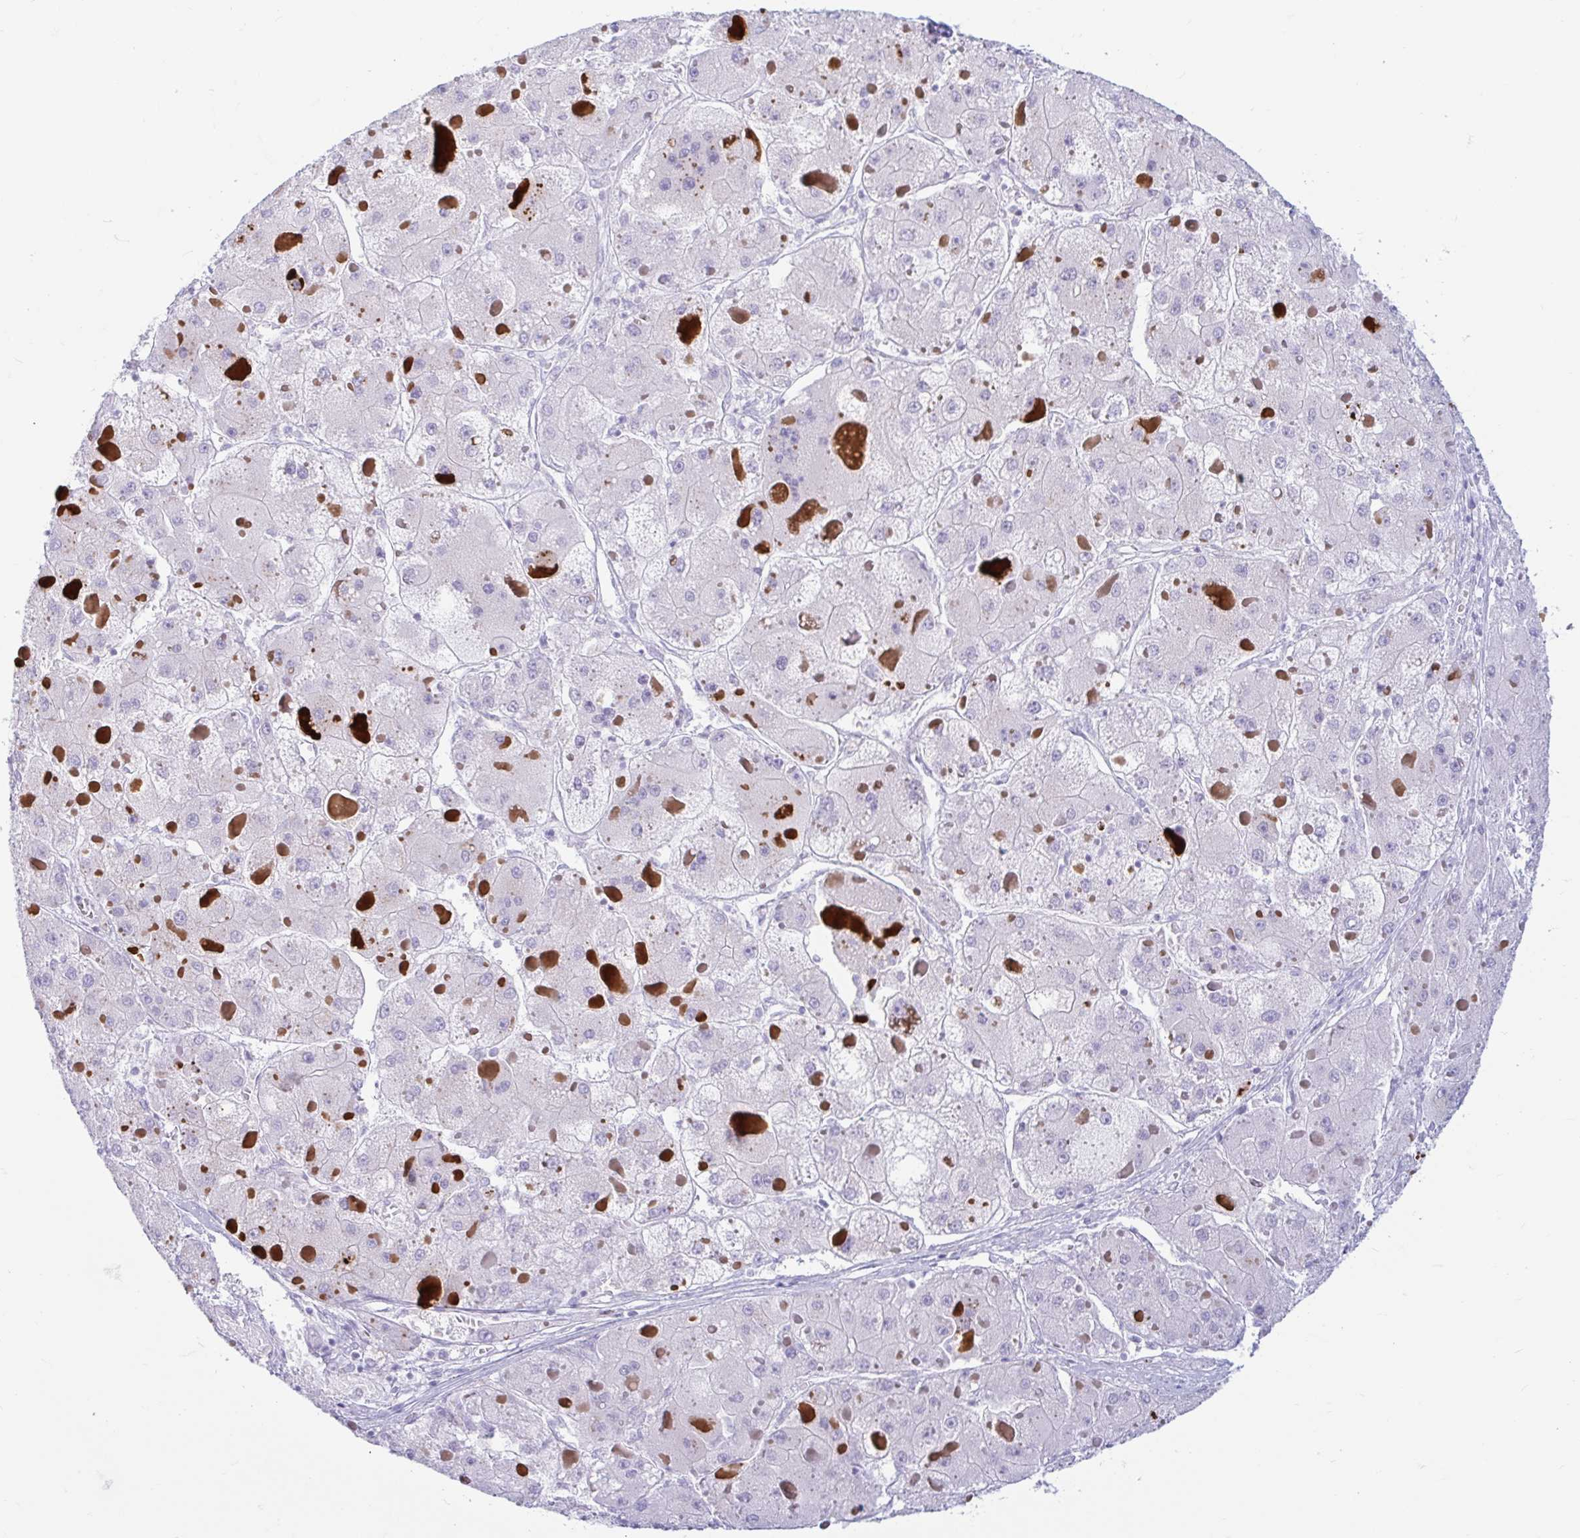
{"staining": {"intensity": "negative", "quantity": "none", "location": "none"}, "tissue": "liver cancer", "cell_type": "Tumor cells", "image_type": "cancer", "snomed": [{"axis": "morphology", "description": "Carcinoma, Hepatocellular, NOS"}, {"axis": "topography", "description": "Liver"}], "caption": "Liver cancer was stained to show a protein in brown. There is no significant positivity in tumor cells.", "gene": "ERICH6", "patient": {"sex": "female", "age": 73}}